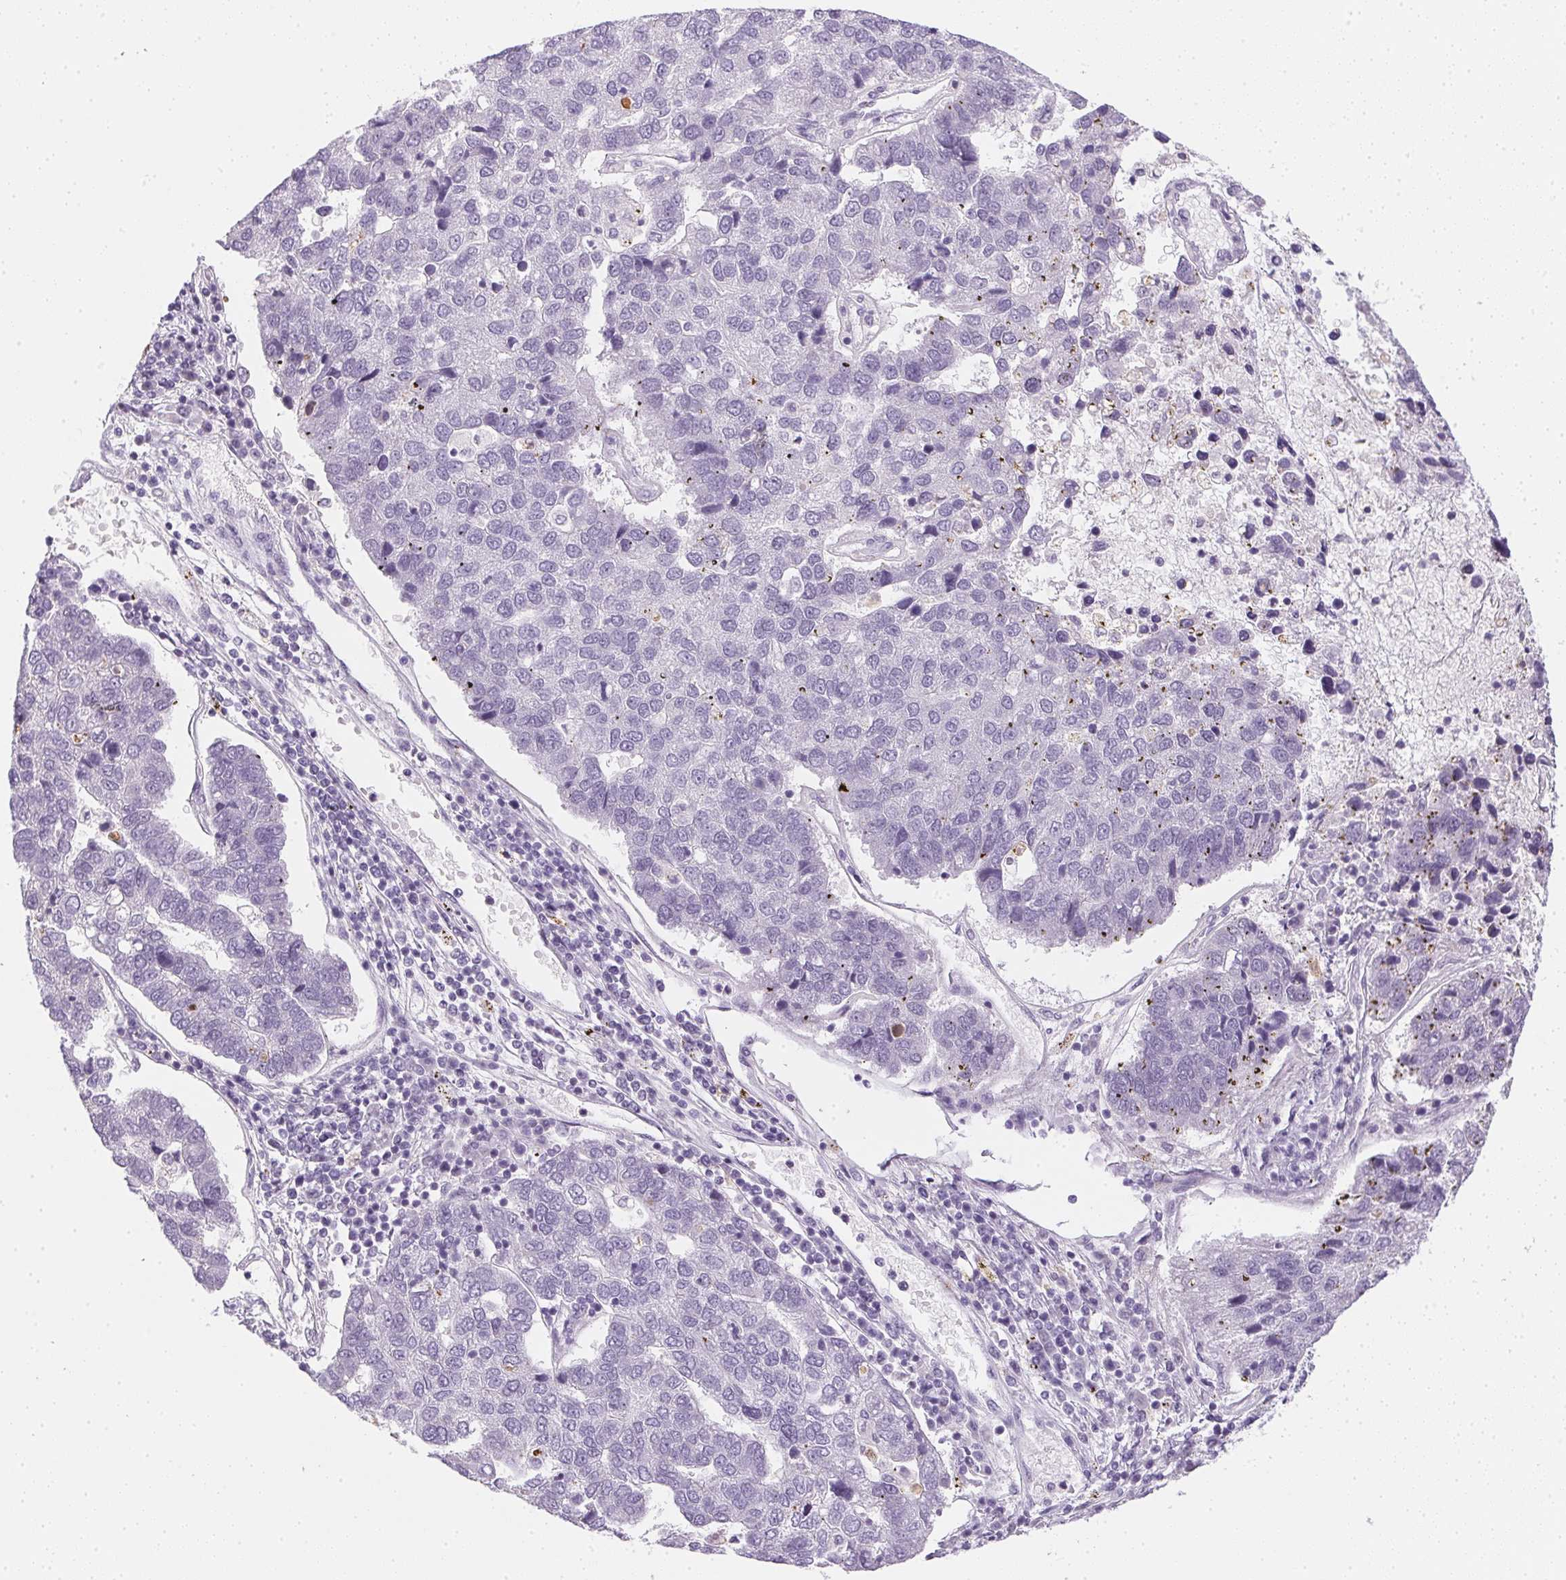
{"staining": {"intensity": "negative", "quantity": "none", "location": "none"}, "tissue": "pancreatic cancer", "cell_type": "Tumor cells", "image_type": "cancer", "snomed": [{"axis": "morphology", "description": "Adenocarcinoma, NOS"}, {"axis": "topography", "description": "Pancreas"}], "caption": "This is an immunohistochemistry micrograph of pancreatic adenocarcinoma. There is no expression in tumor cells.", "gene": "GSDMC", "patient": {"sex": "female", "age": 61}}